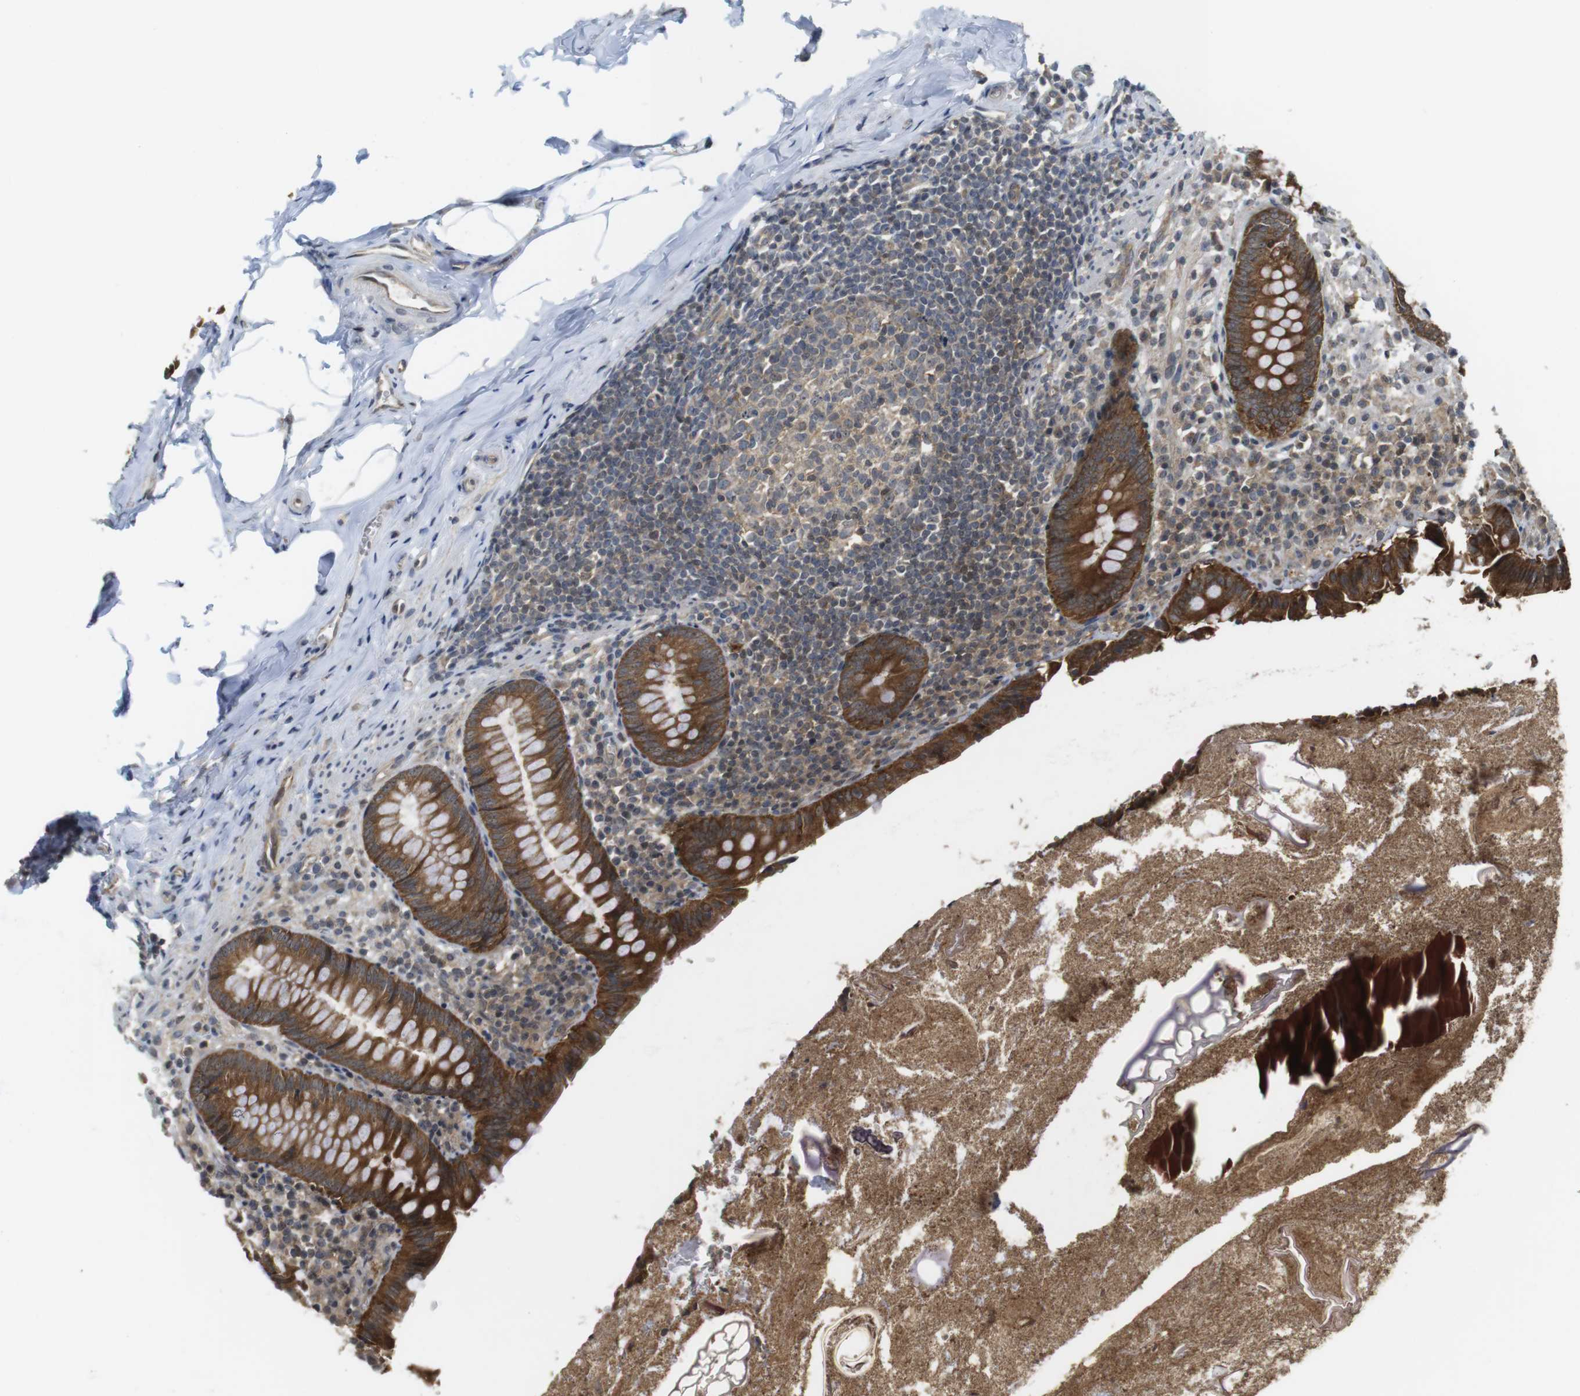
{"staining": {"intensity": "strong", "quantity": ">75%", "location": "cytoplasmic/membranous"}, "tissue": "appendix", "cell_type": "Glandular cells", "image_type": "normal", "snomed": [{"axis": "morphology", "description": "Normal tissue, NOS"}, {"axis": "topography", "description": "Appendix"}], "caption": "A high-resolution photomicrograph shows IHC staining of normal appendix, which demonstrates strong cytoplasmic/membranous positivity in about >75% of glandular cells.", "gene": "CC2D1A", "patient": {"sex": "male", "age": 52}}